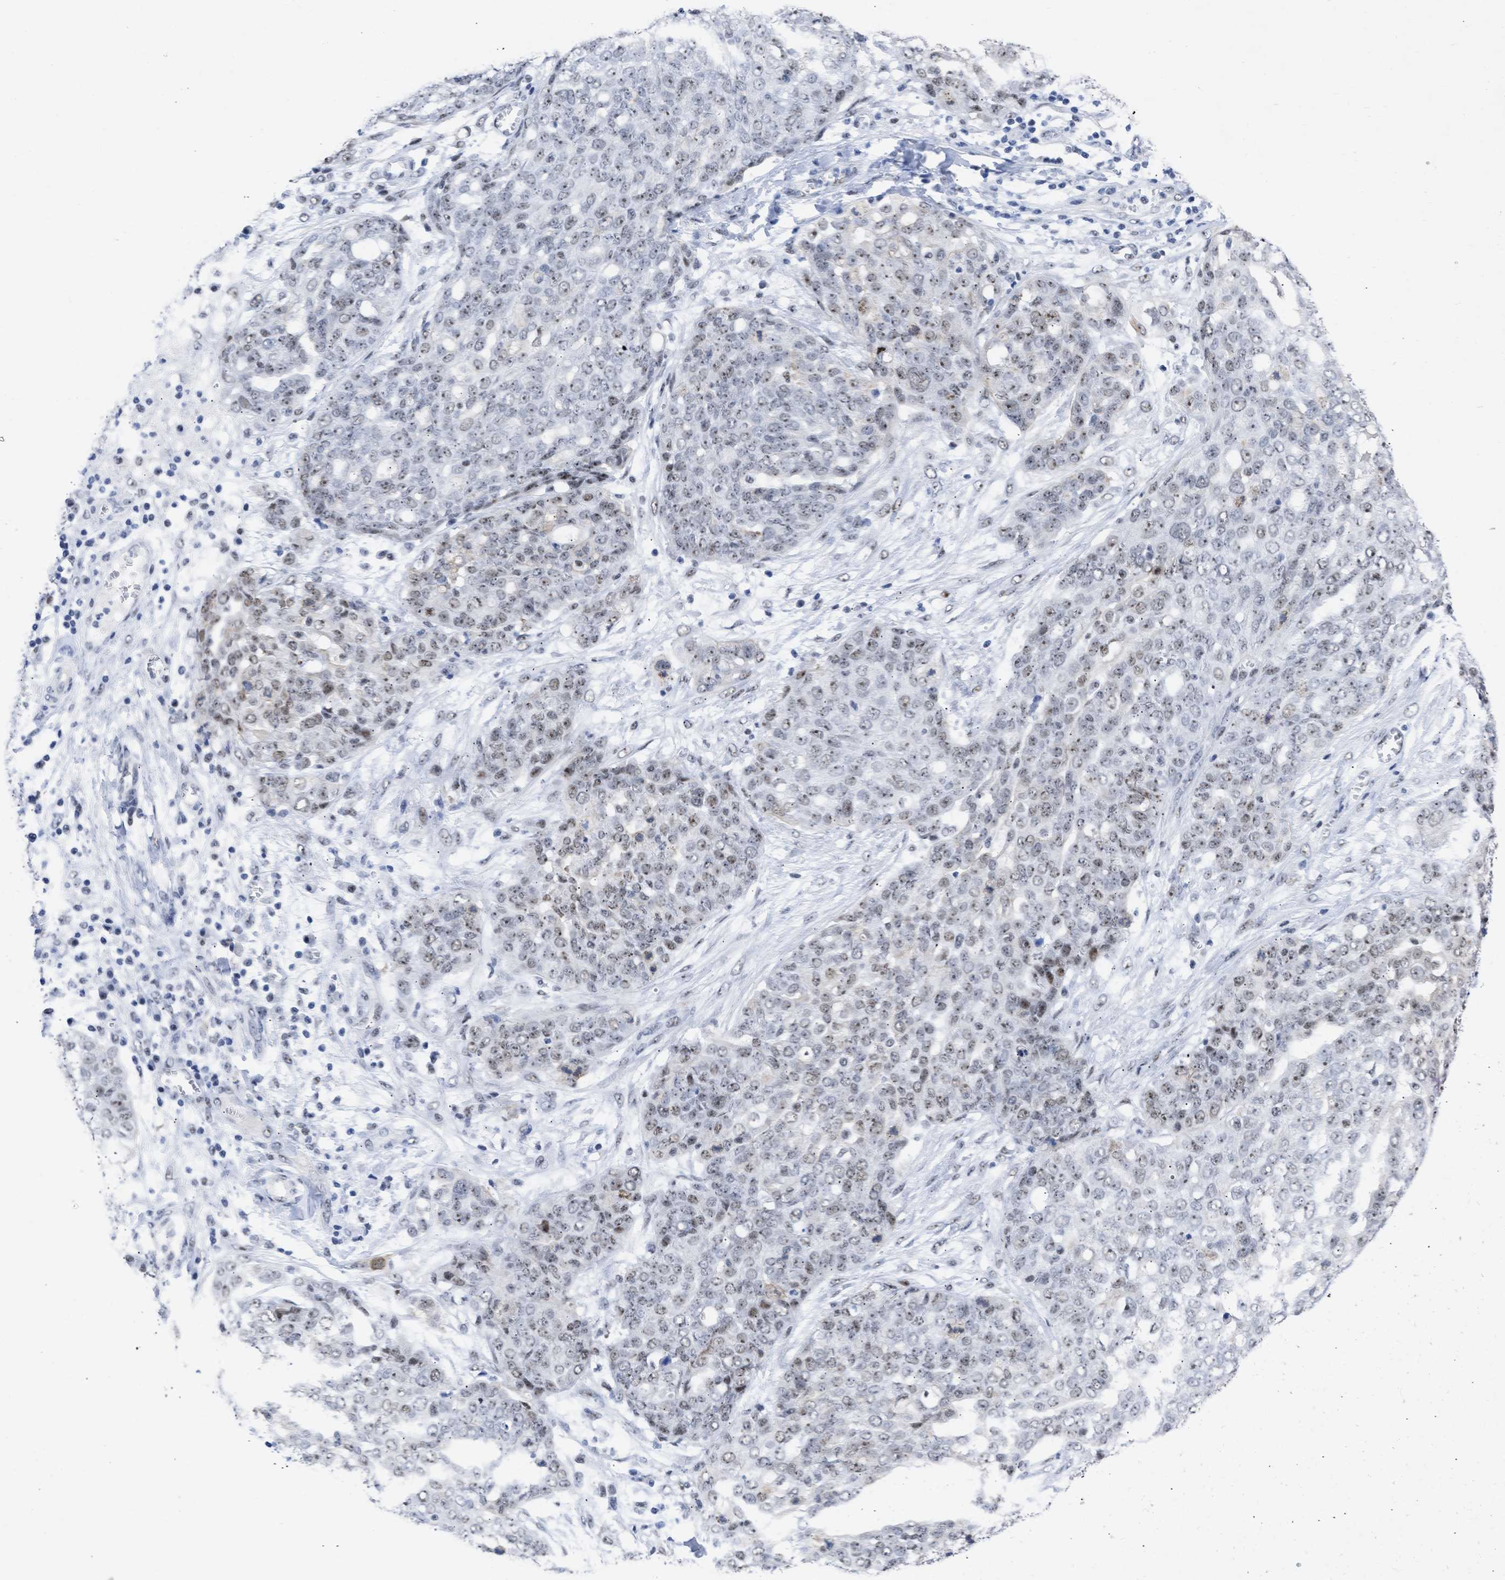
{"staining": {"intensity": "weak", "quantity": ">75%", "location": "nuclear"}, "tissue": "ovarian cancer", "cell_type": "Tumor cells", "image_type": "cancer", "snomed": [{"axis": "morphology", "description": "Cystadenocarcinoma, serous, NOS"}, {"axis": "topography", "description": "Soft tissue"}, {"axis": "topography", "description": "Ovary"}], "caption": "Immunohistochemical staining of ovarian cancer shows low levels of weak nuclear protein expression in approximately >75% of tumor cells.", "gene": "DDX41", "patient": {"sex": "female", "age": 57}}